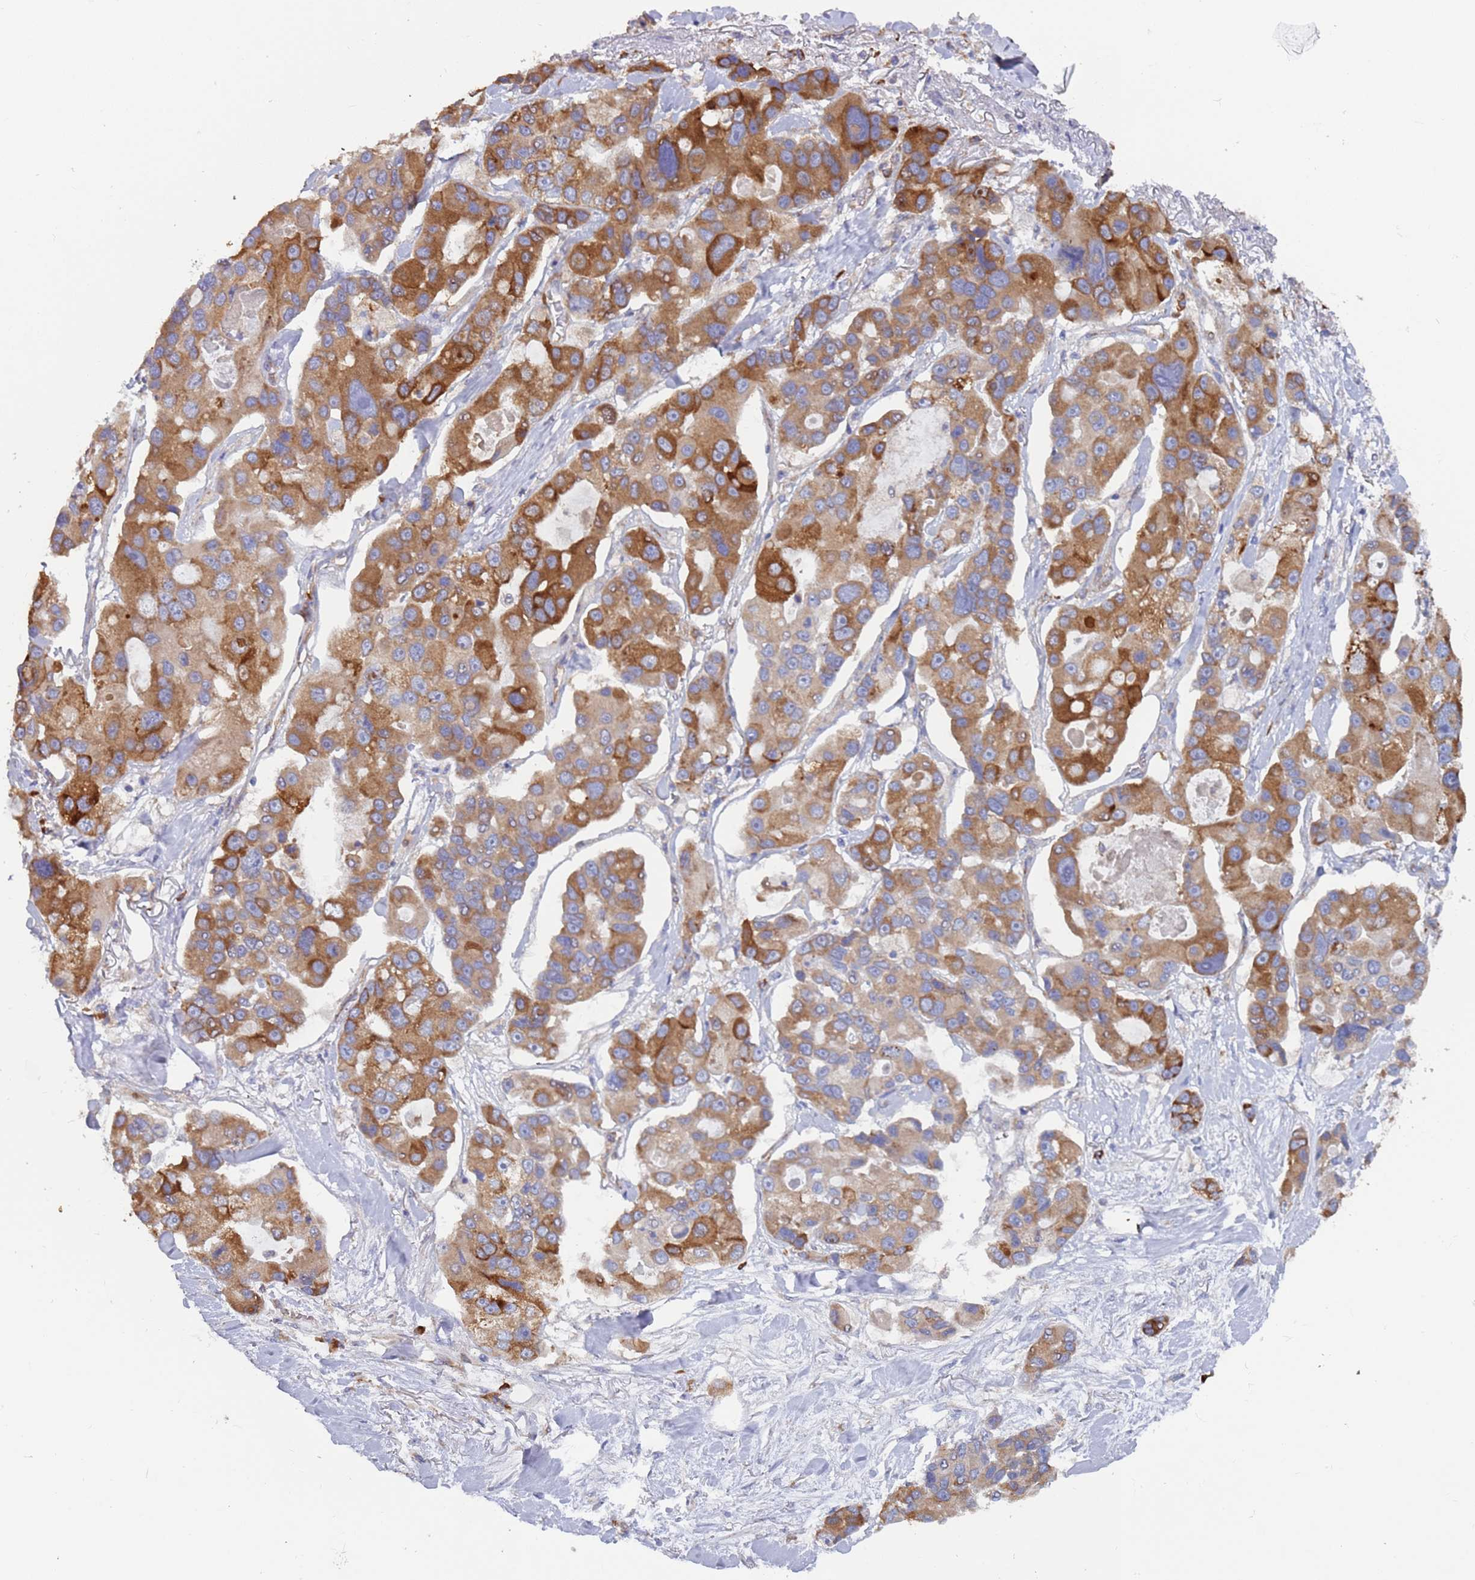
{"staining": {"intensity": "strong", "quantity": "25%-75%", "location": "cytoplasmic/membranous"}, "tissue": "lung cancer", "cell_type": "Tumor cells", "image_type": "cancer", "snomed": [{"axis": "morphology", "description": "Adenocarcinoma, NOS"}, {"axis": "topography", "description": "Lung"}], "caption": "Protein analysis of adenocarcinoma (lung) tissue reveals strong cytoplasmic/membranous expression in approximately 25%-75% of tumor cells. (Brightfield microscopy of DAB IHC at high magnification).", "gene": "ZNF844", "patient": {"sex": "female", "age": 54}}